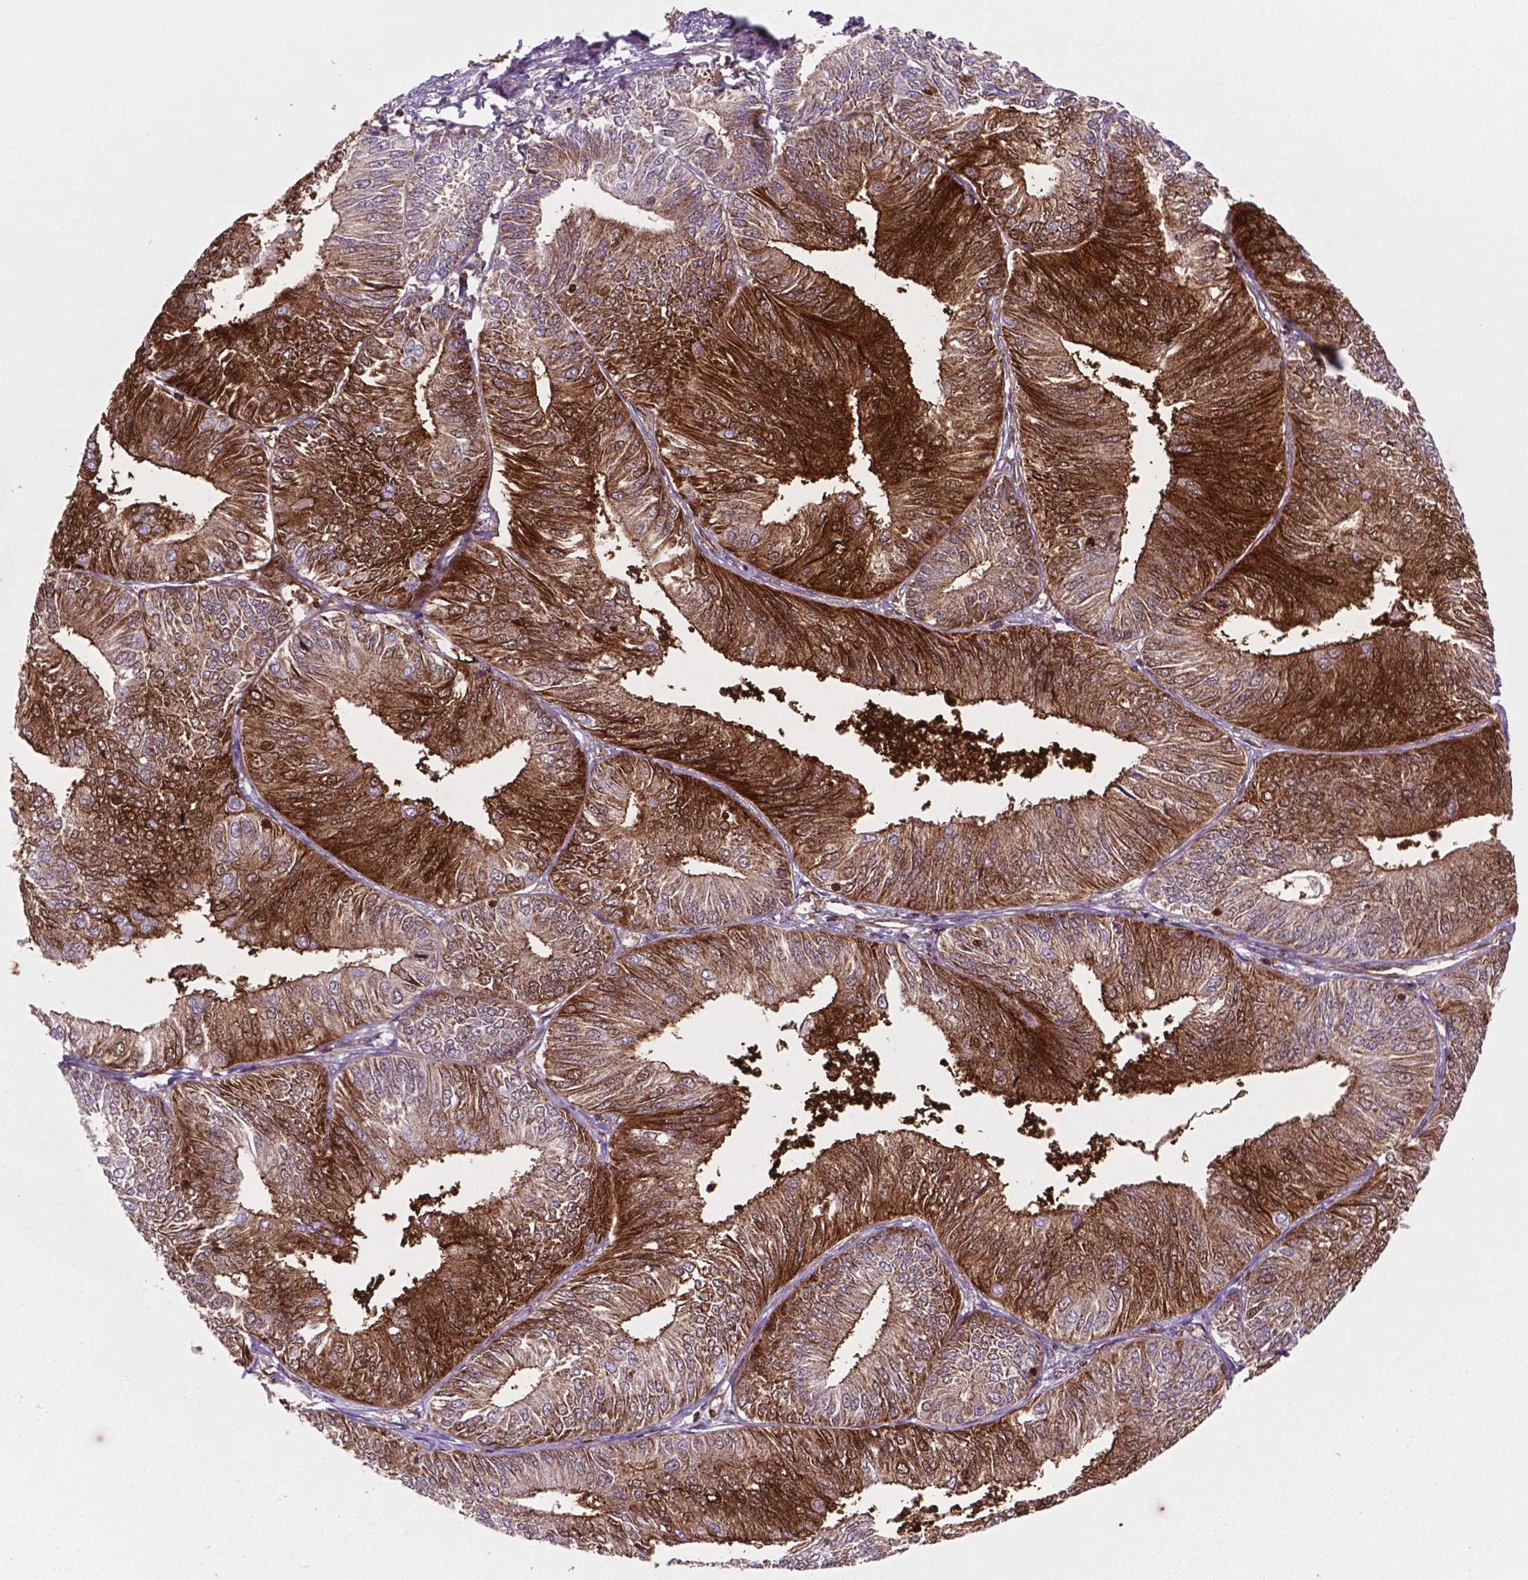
{"staining": {"intensity": "strong", "quantity": ">75%", "location": "cytoplasmic/membranous"}, "tissue": "endometrial cancer", "cell_type": "Tumor cells", "image_type": "cancer", "snomed": [{"axis": "morphology", "description": "Adenocarcinoma, NOS"}, {"axis": "topography", "description": "Endometrium"}], "caption": "High-power microscopy captured an immunohistochemistry (IHC) image of endometrial cancer, revealing strong cytoplasmic/membranous positivity in approximately >75% of tumor cells. The staining is performed using DAB (3,3'-diaminobenzidine) brown chromogen to label protein expression. The nuclei are counter-stained blue using hematoxylin.", "gene": "LDHA", "patient": {"sex": "female", "age": 58}}